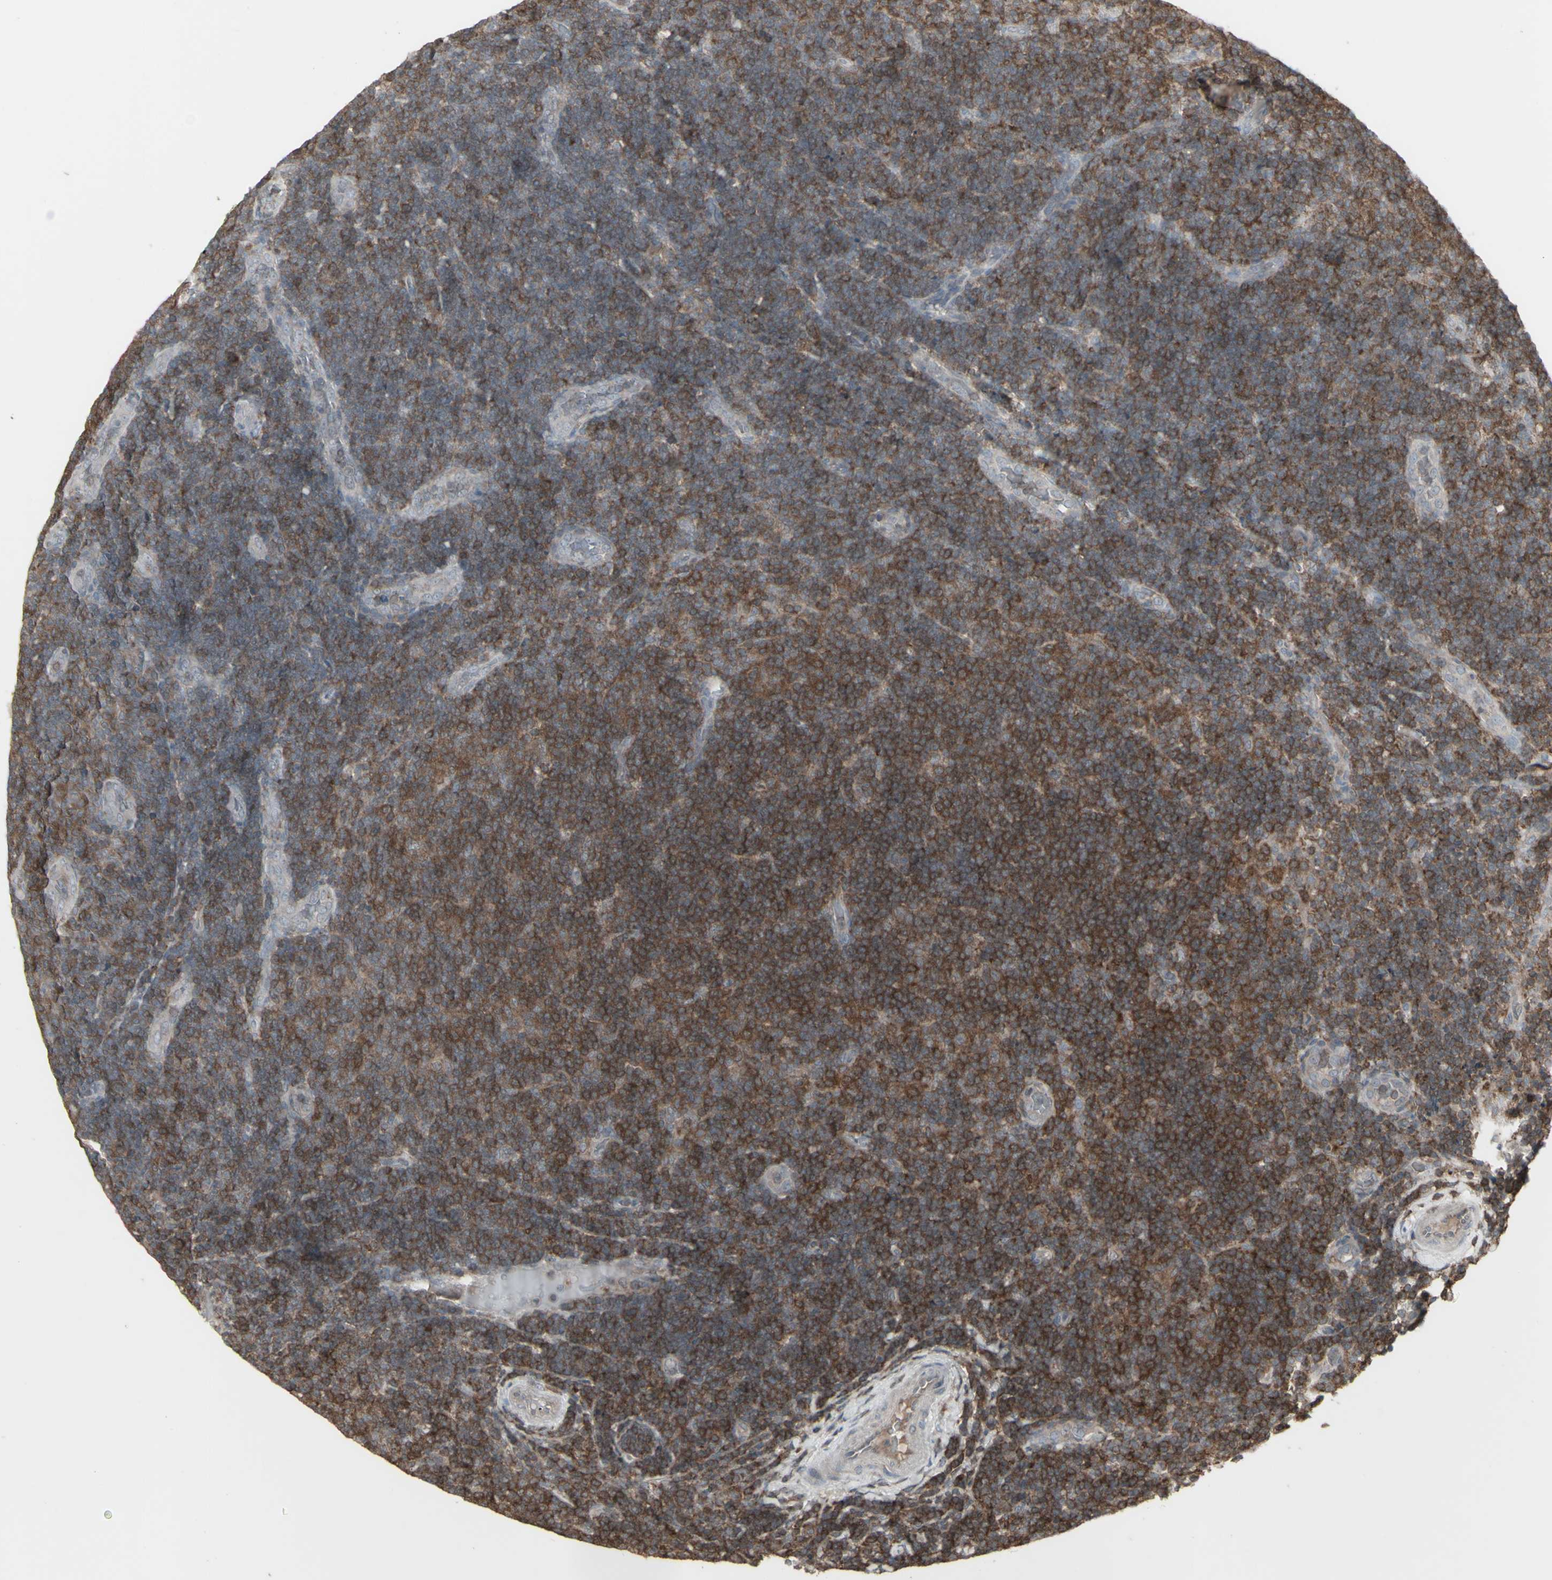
{"staining": {"intensity": "moderate", "quantity": "25%-75%", "location": "cytoplasmic/membranous"}, "tissue": "lymphoma", "cell_type": "Tumor cells", "image_type": "cancer", "snomed": [{"axis": "morphology", "description": "Malignant lymphoma, non-Hodgkin's type, Low grade"}, {"axis": "topography", "description": "Lymph node"}], "caption": "A medium amount of moderate cytoplasmic/membranous expression is identified in approximately 25%-75% of tumor cells in lymphoma tissue. The protein is stained brown, and the nuclei are stained in blue (DAB IHC with brightfield microscopy, high magnification).", "gene": "CSK", "patient": {"sex": "male", "age": 83}}